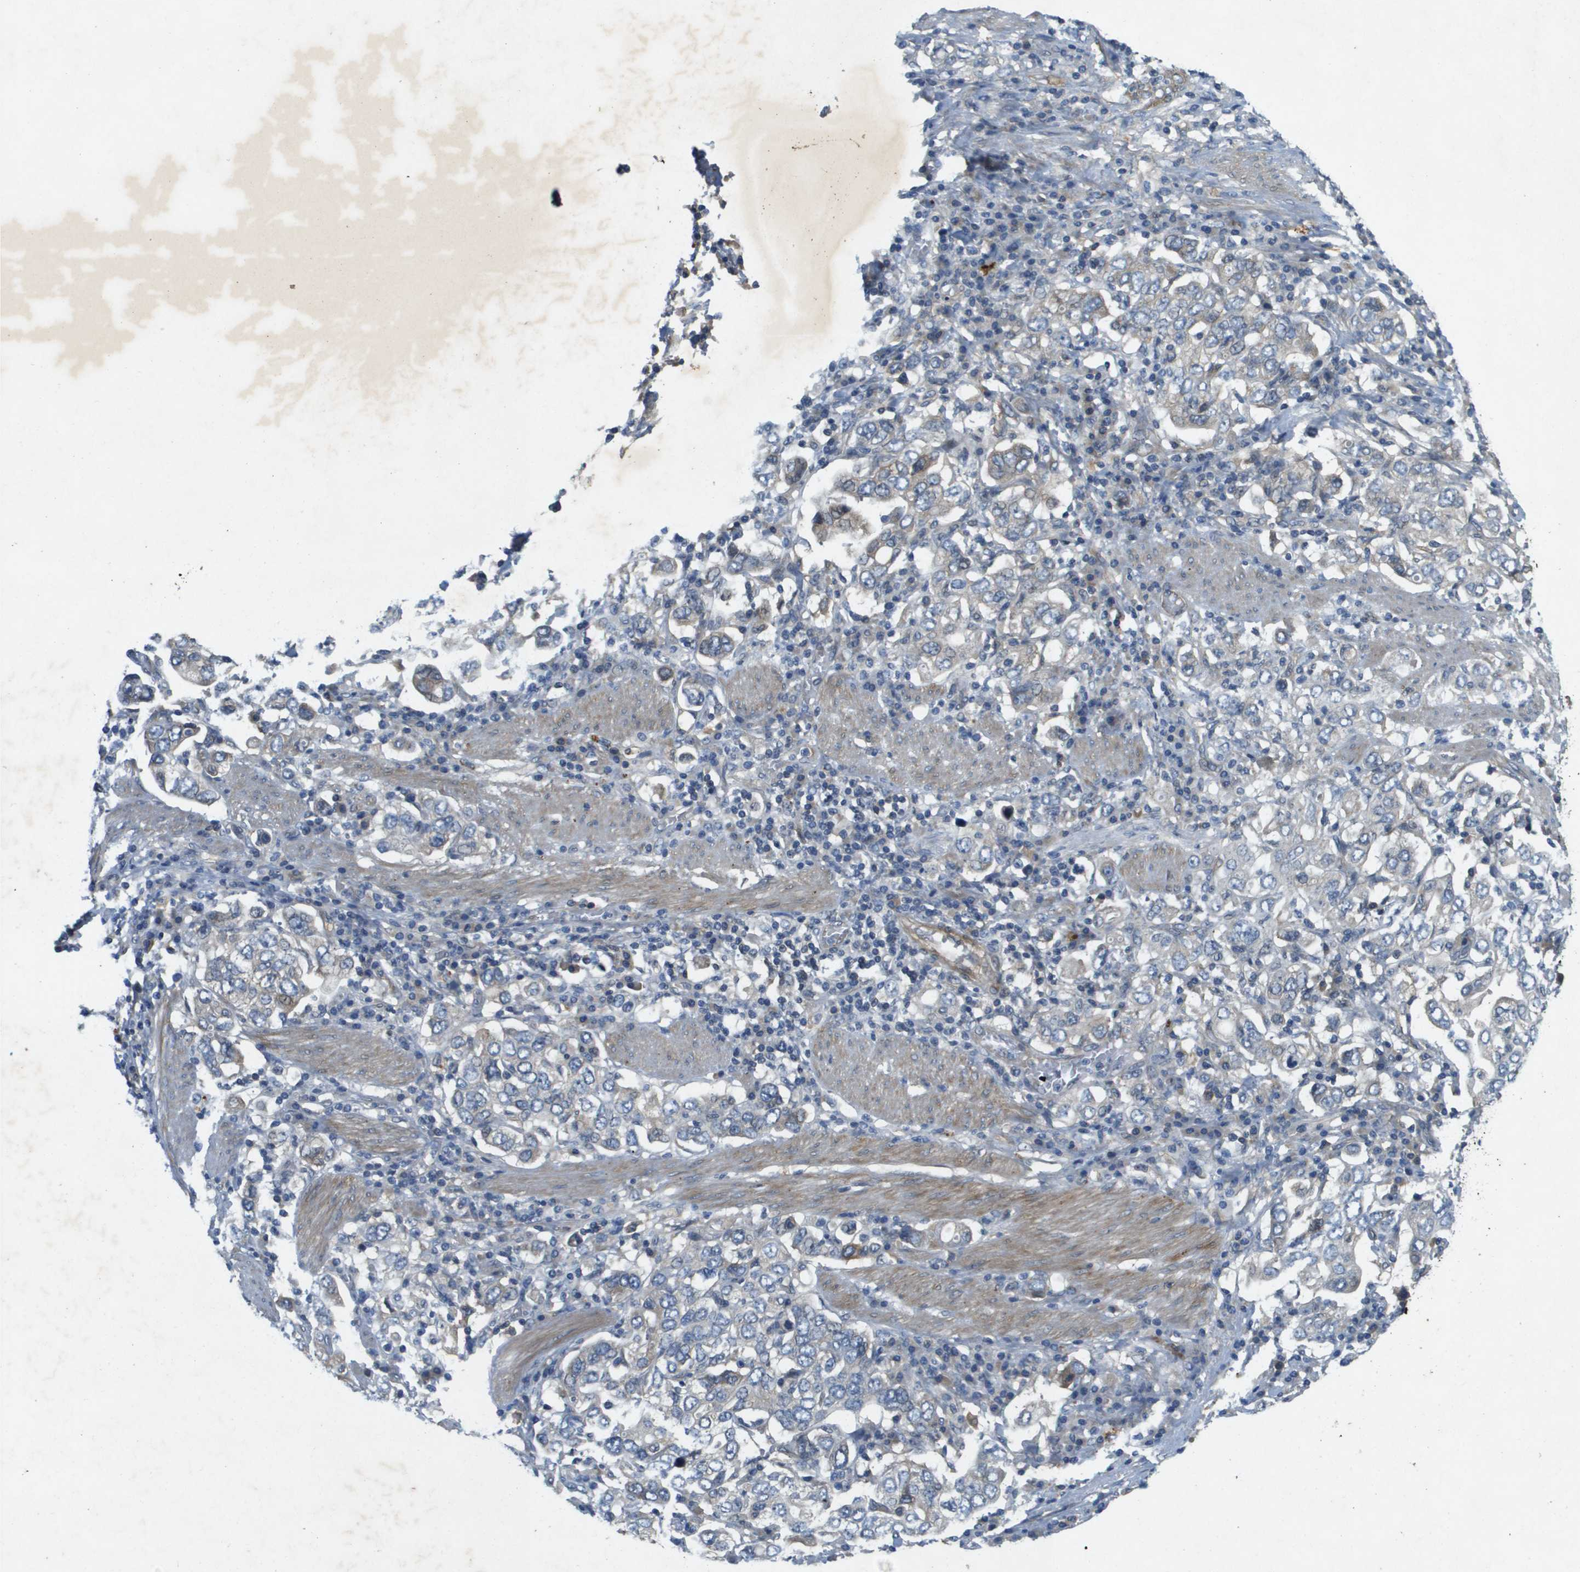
{"staining": {"intensity": "negative", "quantity": "none", "location": "none"}, "tissue": "stomach cancer", "cell_type": "Tumor cells", "image_type": "cancer", "snomed": [{"axis": "morphology", "description": "Adenocarcinoma, NOS"}, {"axis": "topography", "description": "Stomach, upper"}], "caption": "This is a photomicrograph of immunohistochemistry (IHC) staining of stomach cancer, which shows no positivity in tumor cells.", "gene": "PGAP3", "patient": {"sex": "male", "age": 62}}